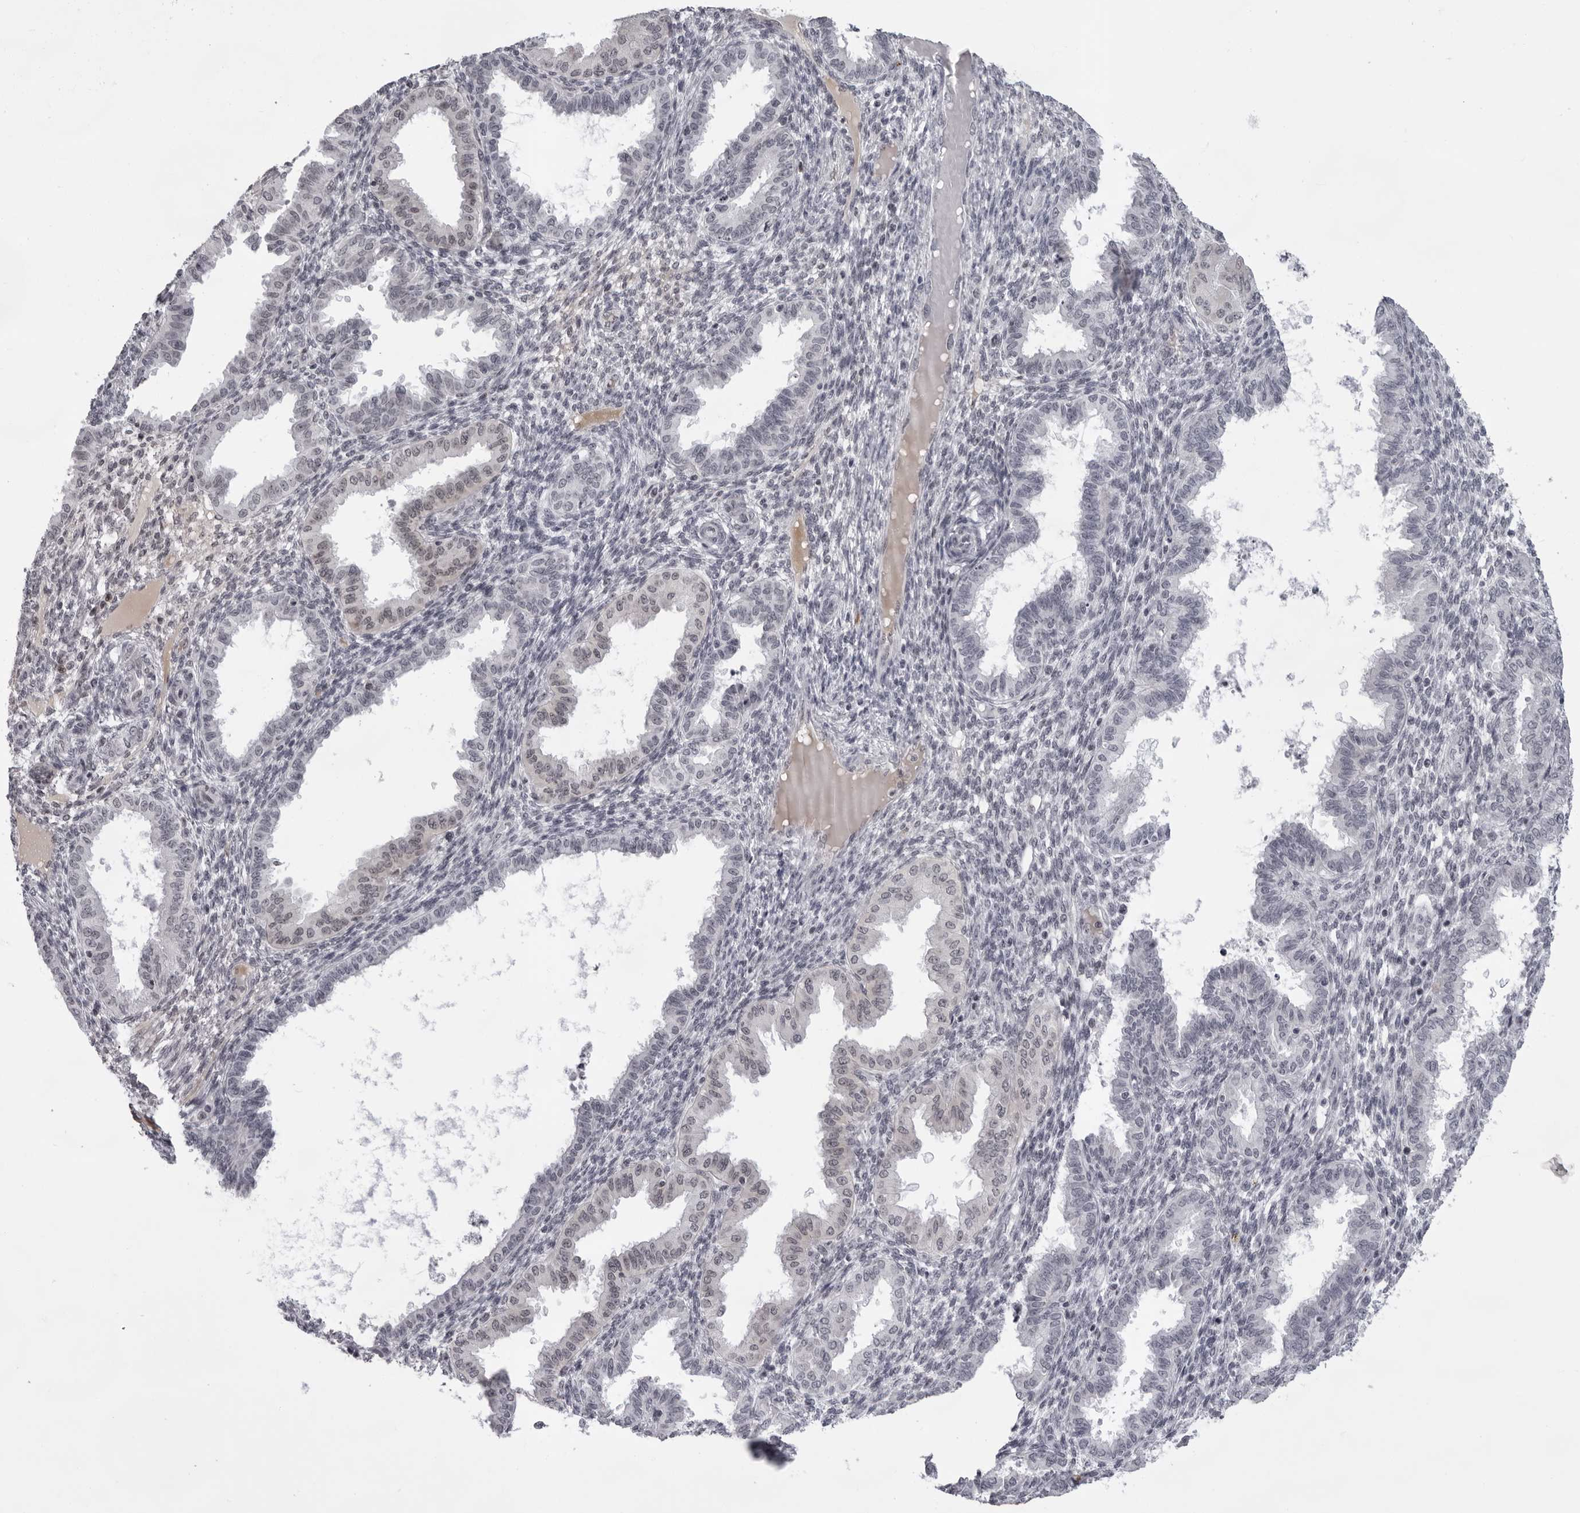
{"staining": {"intensity": "negative", "quantity": "none", "location": "none"}, "tissue": "endometrium", "cell_type": "Cells in endometrial stroma", "image_type": "normal", "snomed": [{"axis": "morphology", "description": "Normal tissue, NOS"}, {"axis": "topography", "description": "Endometrium"}], "caption": "A histopathology image of human endometrium is negative for staining in cells in endometrial stroma. (DAB immunohistochemistry (IHC) with hematoxylin counter stain).", "gene": "EXOSC10", "patient": {"sex": "female", "age": 33}}